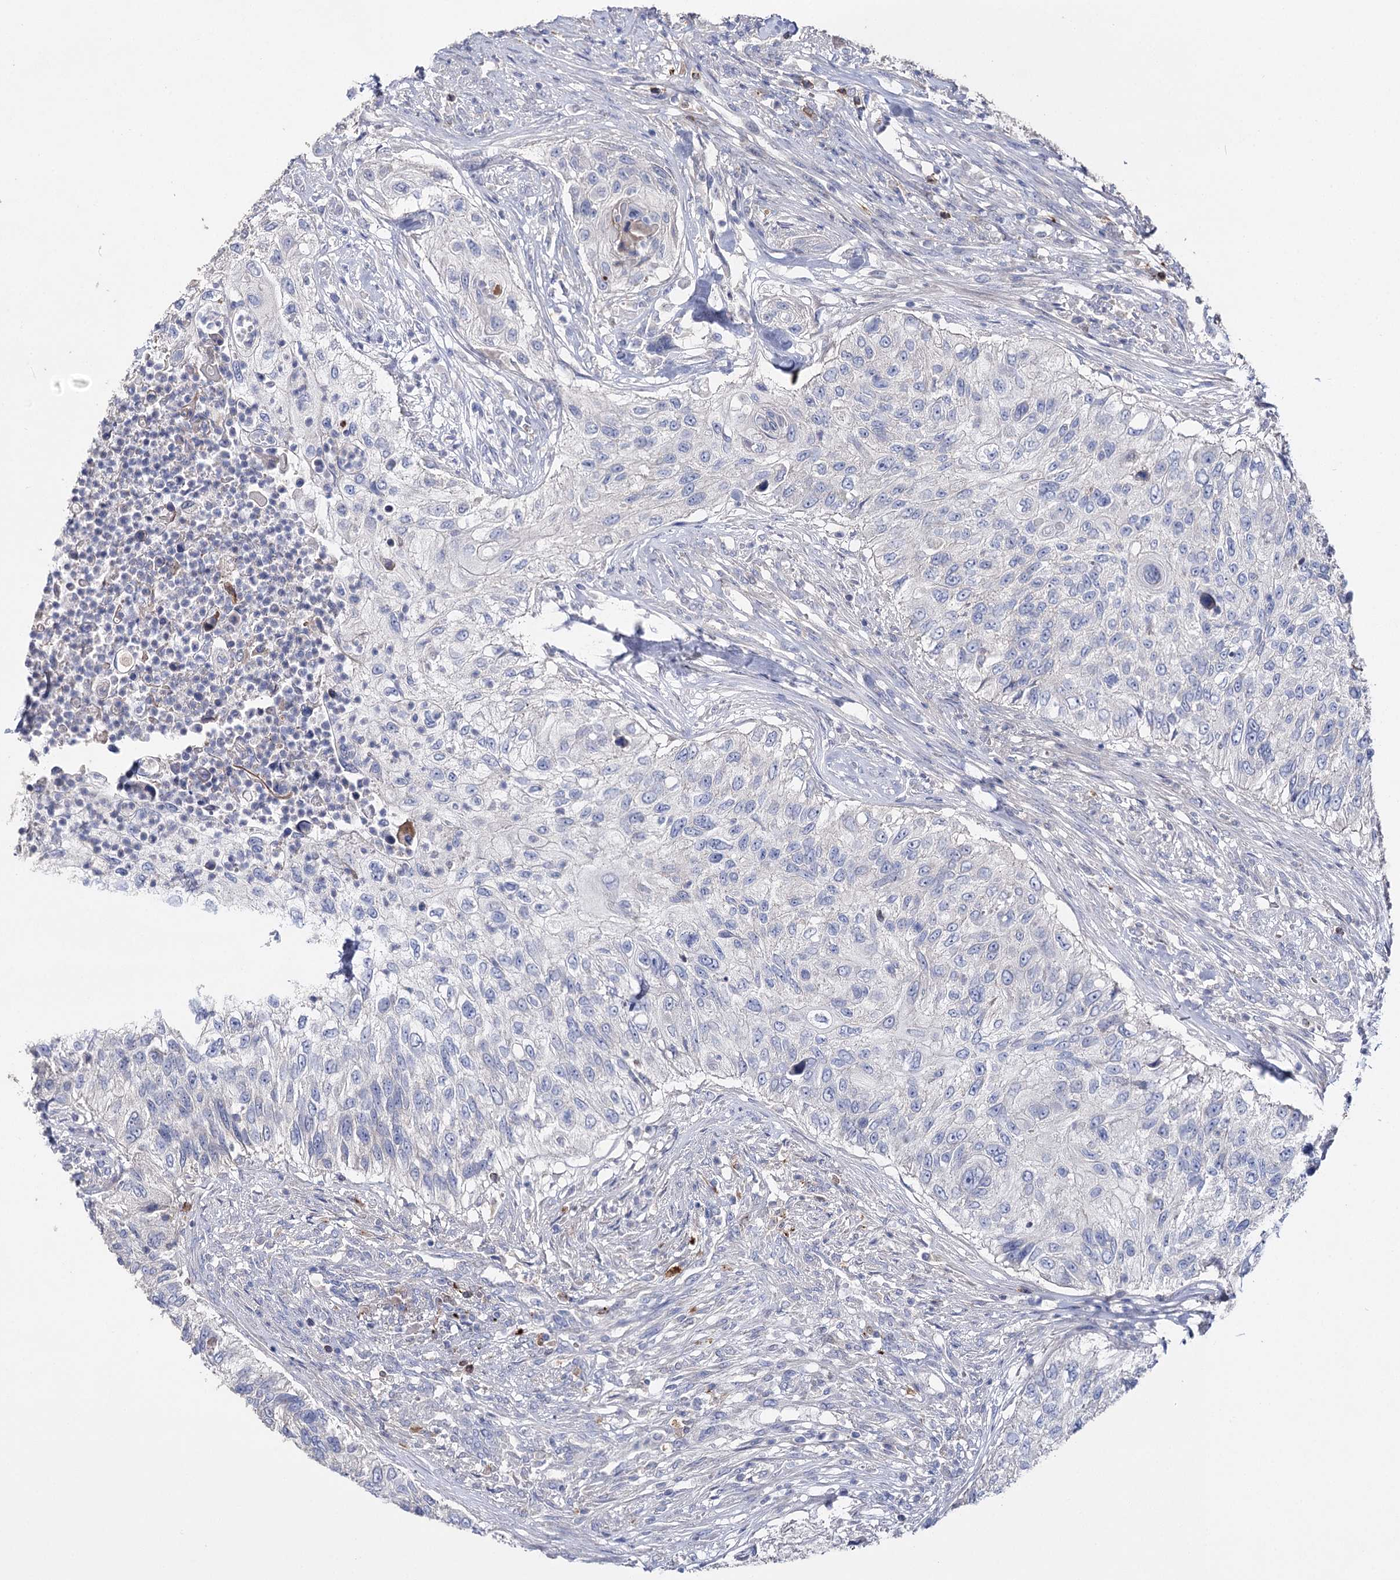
{"staining": {"intensity": "negative", "quantity": "none", "location": "none"}, "tissue": "urothelial cancer", "cell_type": "Tumor cells", "image_type": "cancer", "snomed": [{"axis": "morphology", "description": "Urothelial carcinoma, High grade"}, {"axis": "topography", "description": "Urinary bladder"}], "caption": "Protein analysis of urothelial cancer shows no significant staining in tumor cells.", "gene": "NRAP", "patient": {"sex": "female", "age": 60}}